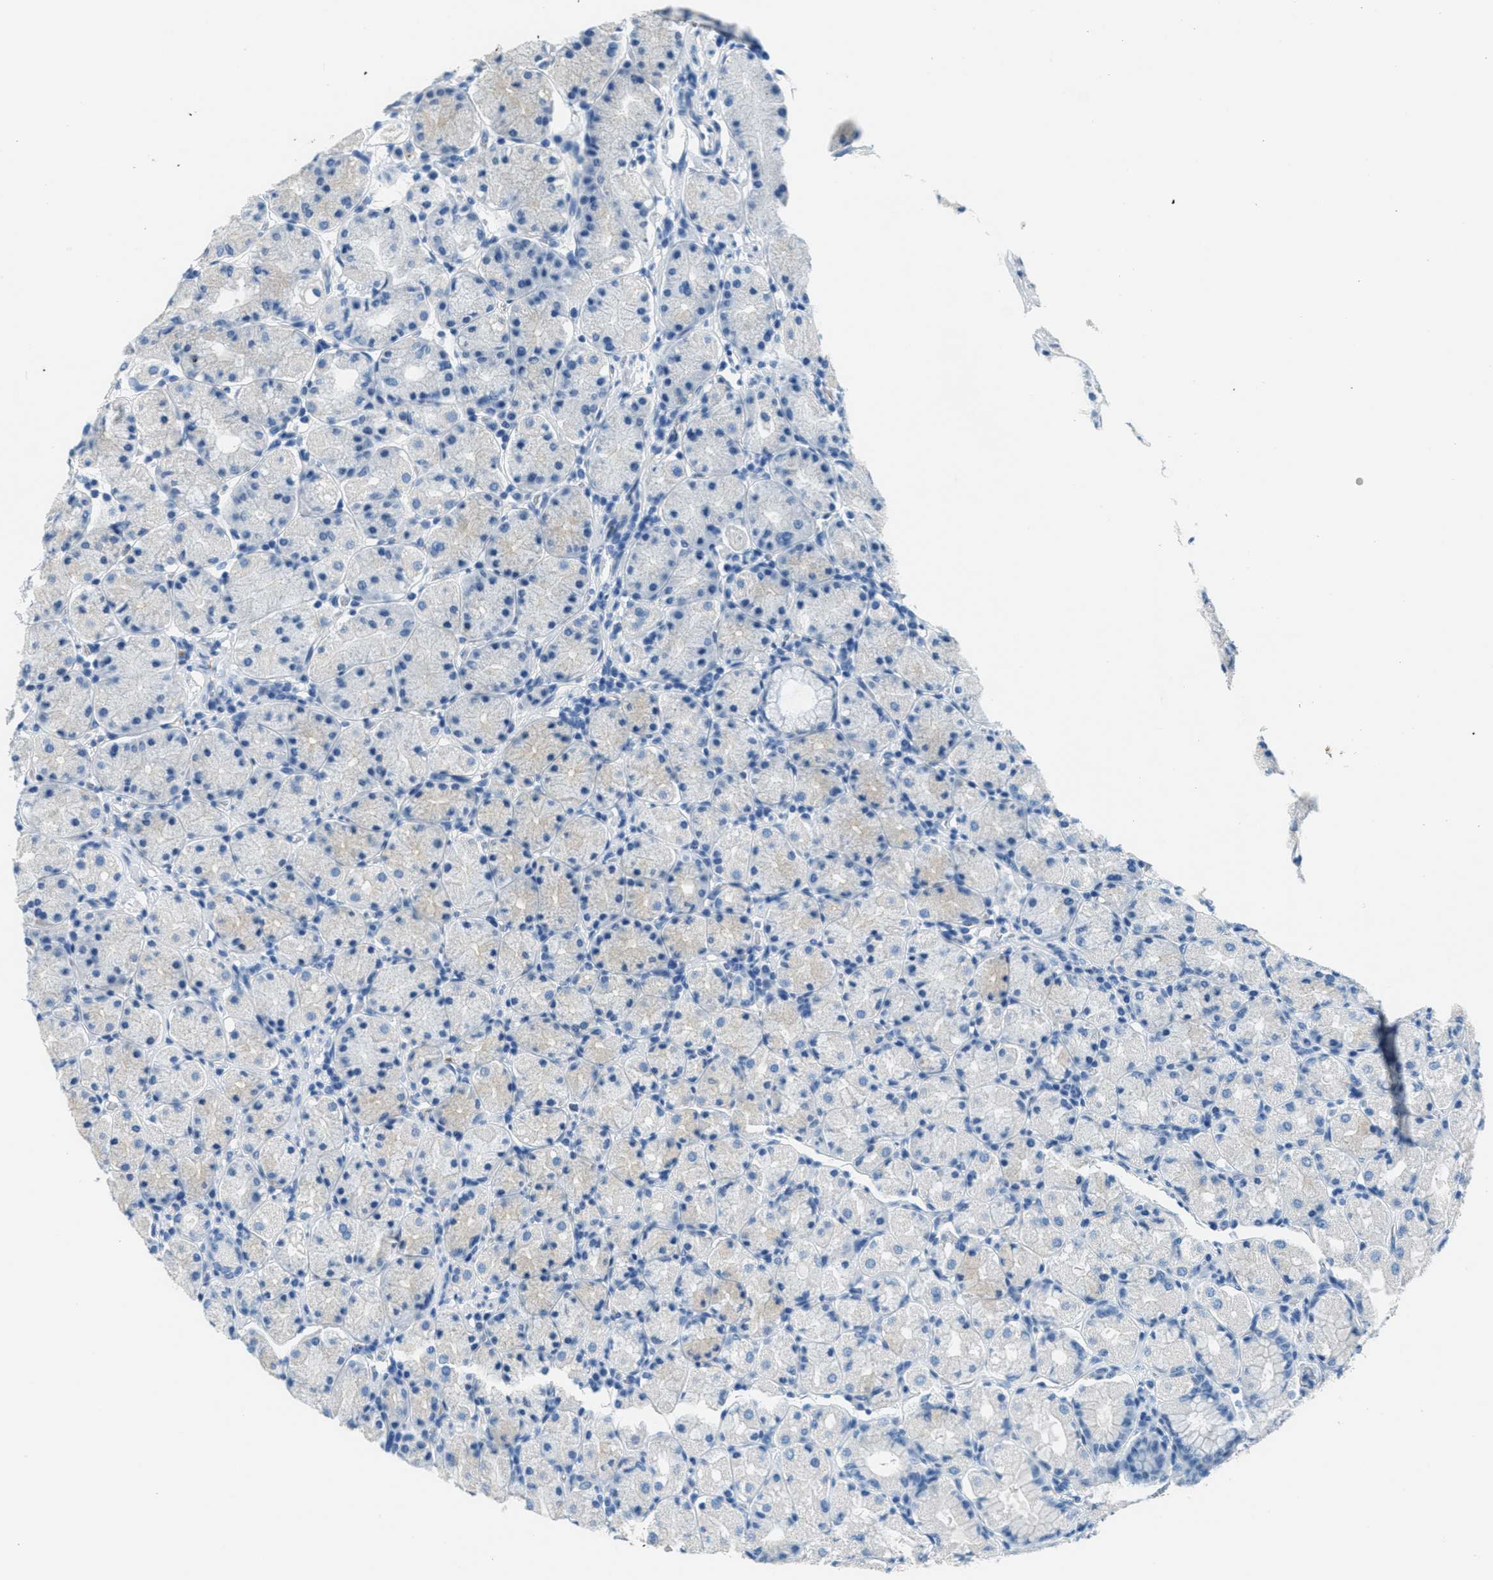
{"staining": {"intensity": "negative", "quantity": "none", "location": "none"}, "tissue": "stomach", "cell_type": "Glandular cells", "image_type": "normal", "snomed": [{"axis": "morphology", "description": "Normal tissue, NOS"}, {"axis": "topography", "description": "Stomach, upper"}], "caption": "This image is of benign stomach stained with immunohistochemistry to label a protein in brown with the nuclei are counter-stained blue. There is no expression in glandular cells.", "gene": "A2M", "patient": {"sex": "male", "age": 68}}